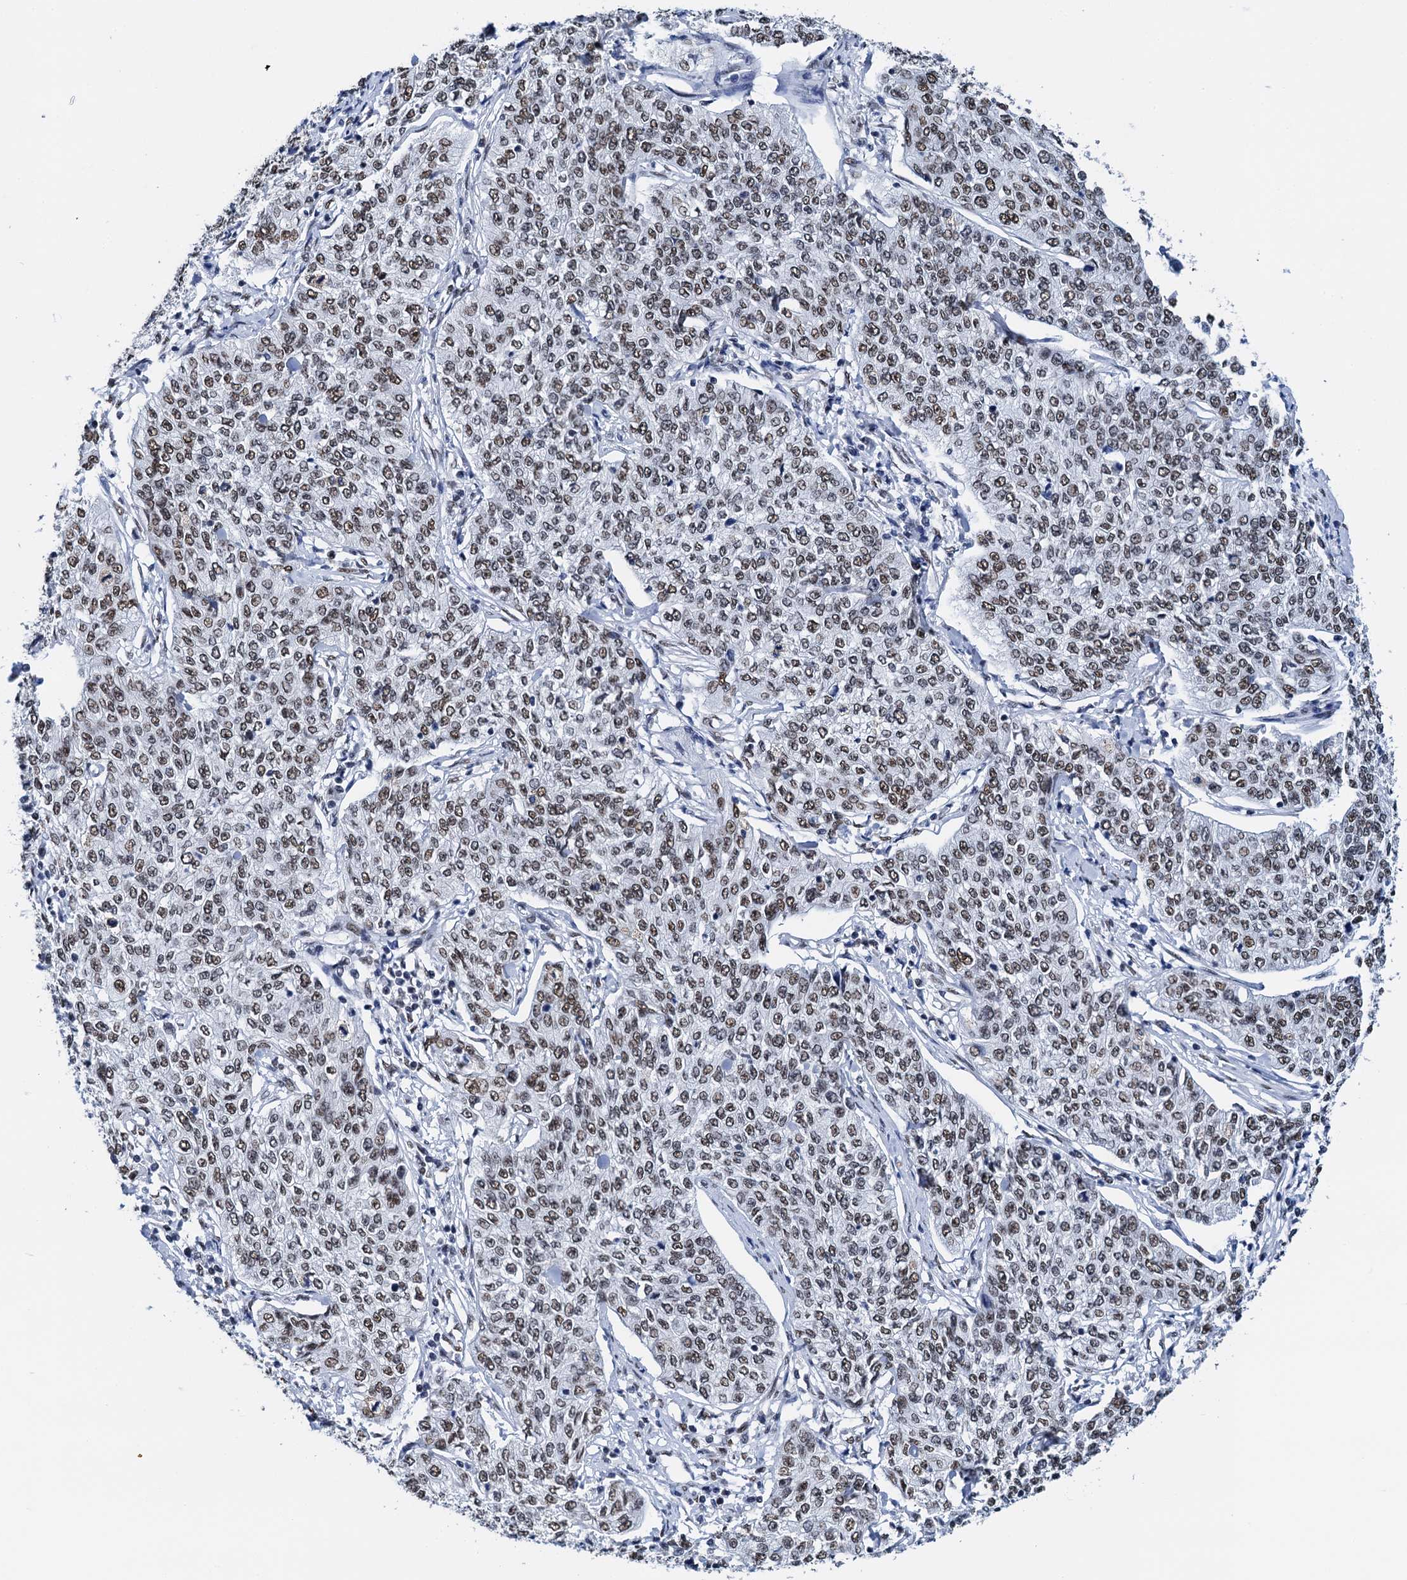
{"staining": {"intensity": "moderate", "quantity": ">75%", "location": "nuclear"}, "tissue": "cervical cancer", "cell_type": "Tumor cells", "image_type": "cancer", "snomed": [{"axis": "morphology", "description": "Squamous cell carcinoma, NOS"}, {"axis": "topography", "description": "Cervix"}], "caption": "Cervical cancer (squamous cell carcinoma) stained with DAB (3,3'-diaminobenzidine) immunohistochemistry (IHC) exhibits medium levels of moderate nuclear positivity in about >75% of tumor cells. Nuclei are stained in blue.", "gene": "SLTM", "patient": {"sex": "female", "age": 35}}